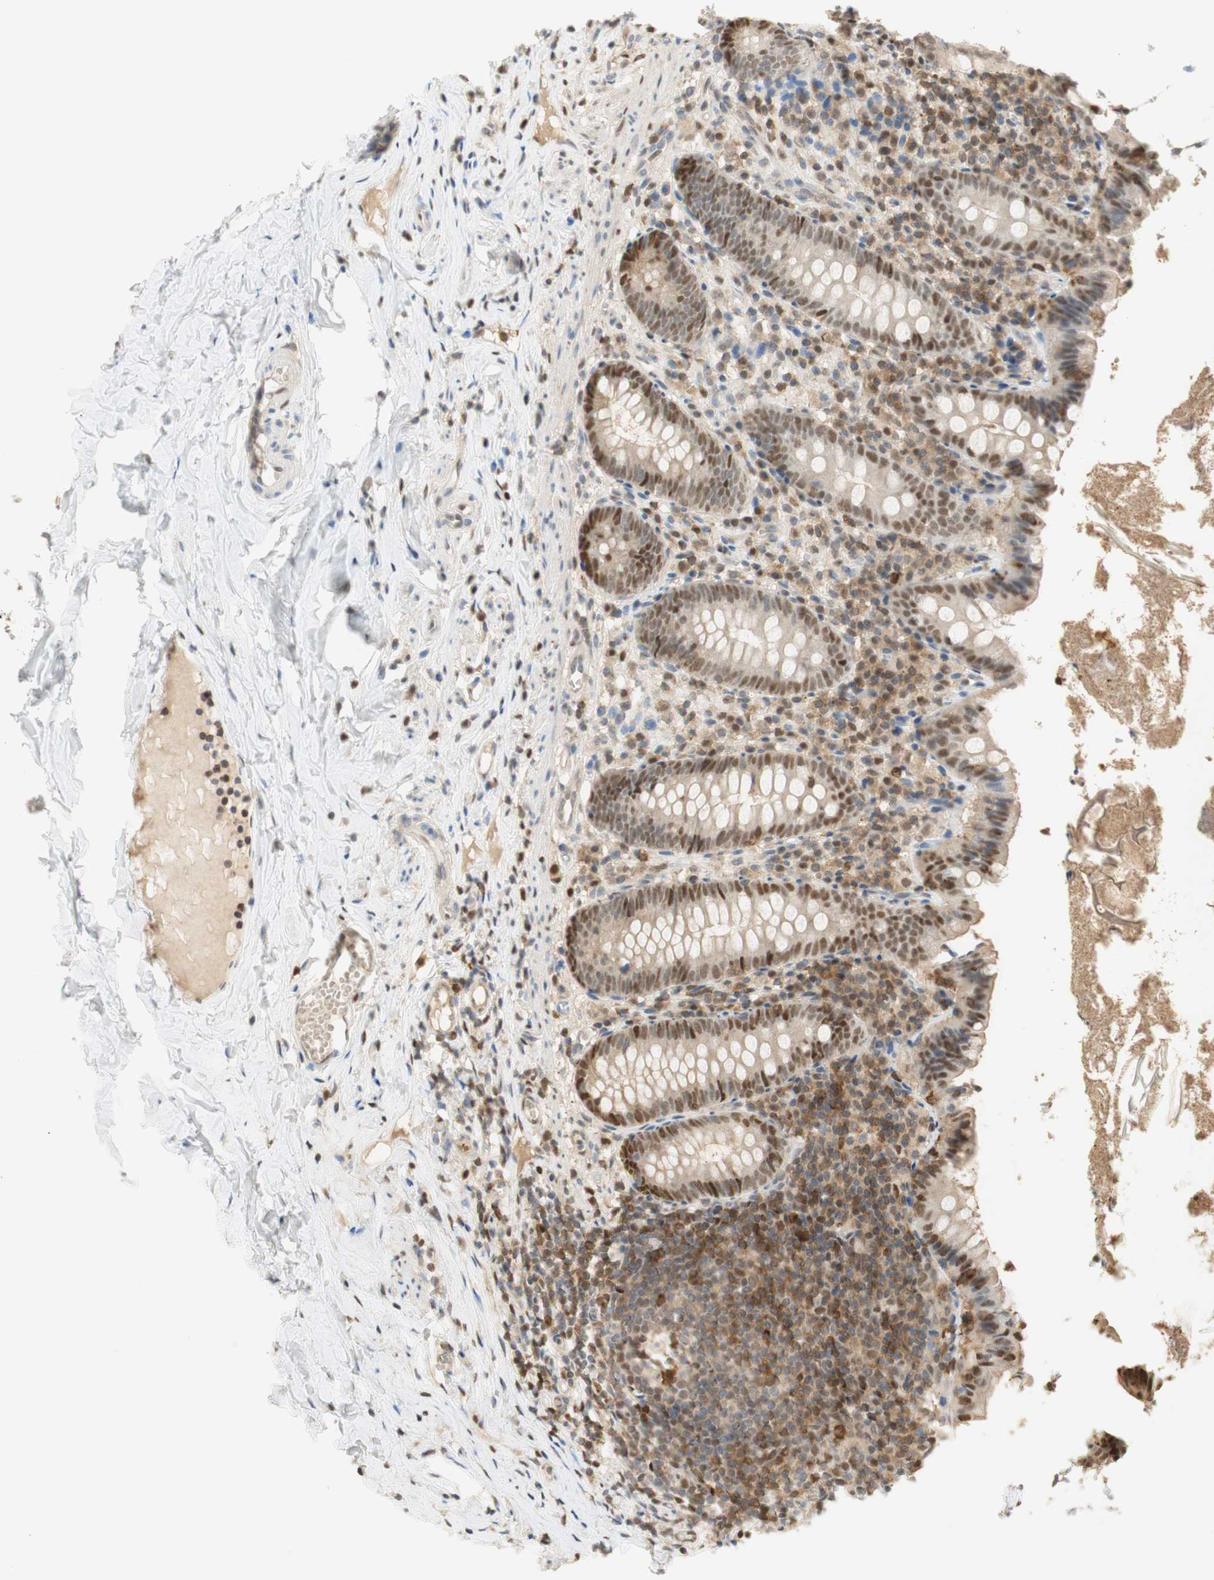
{"staining": {"intensity": "moderate", "quantity": ">75%", "location": "cytoplasmic/membranous,nuclear"}, "tissue": "appendix", "cell_type": "Glandular cells", "image_type": "normal", "snomed": [{"axis": "morphology", "description": "Normal tissue, NOS"}, {"axis": "topography", "description": "Appendix"}], "caption": "Human appendix stained for a protein (brown) displays moderate cytoplasmic/membranous,nuclear positive expression in about >75% of glandular cells.", "gene": "NAP1L4", "patient": {"sex": "male", "age": 52}}